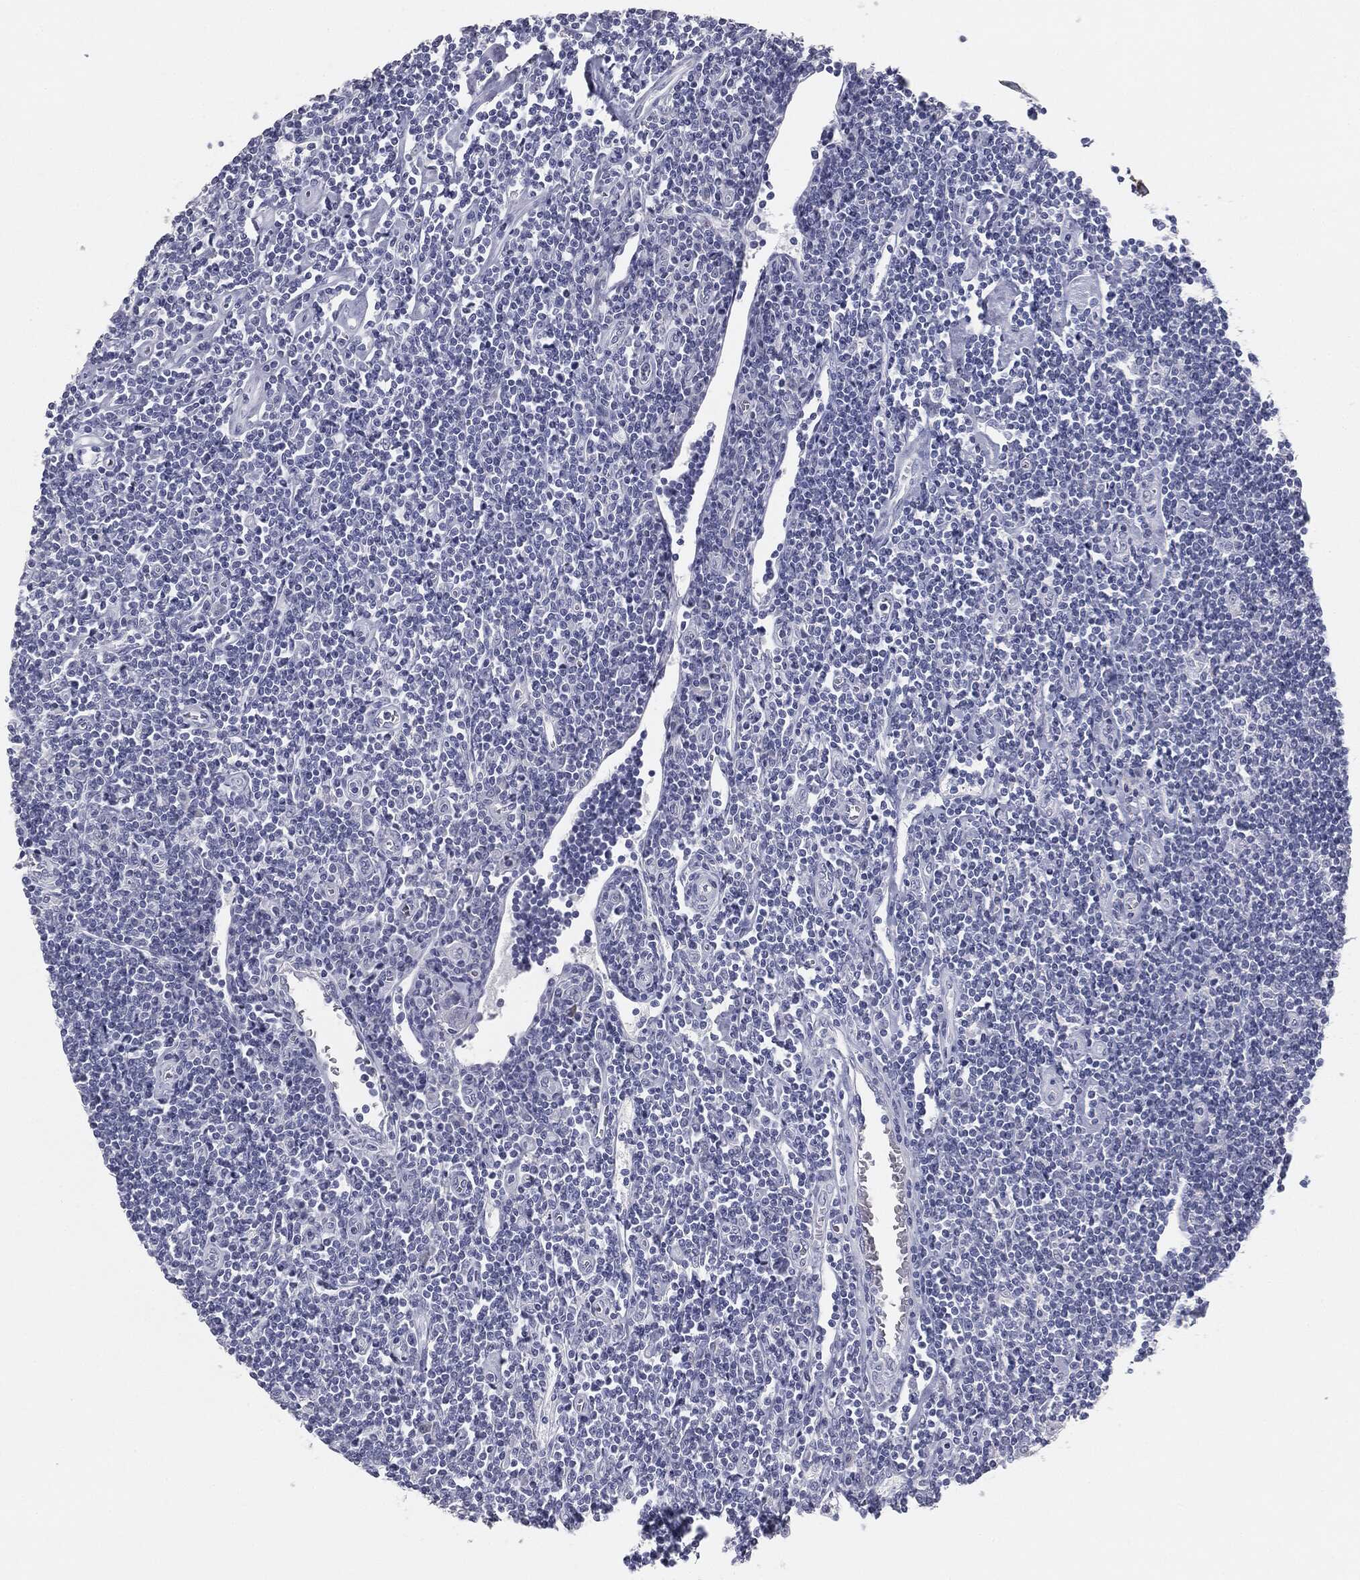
{"staining": {"intensity": "negative", "quantity": "none", "location": "none"}, "tissue": "lymphoma", "cell_type": "Tumor cells", "image_type": "cancer", "snomed": [{"axis": "morphology", "description": "Hodgkin's disease, NOS"}, {"axis": "topography", "description": "Lymph node"}], "caption": "DAB immunohistochemical staining of human Hodgkin's disease demonstrates no significant positivity in tumor cells. (Immunohistochemistry (ihc), brightfield microscopy, high magnification).", "gene": "MUC5AC", "patient": {"sex": "male", "age": 40}}